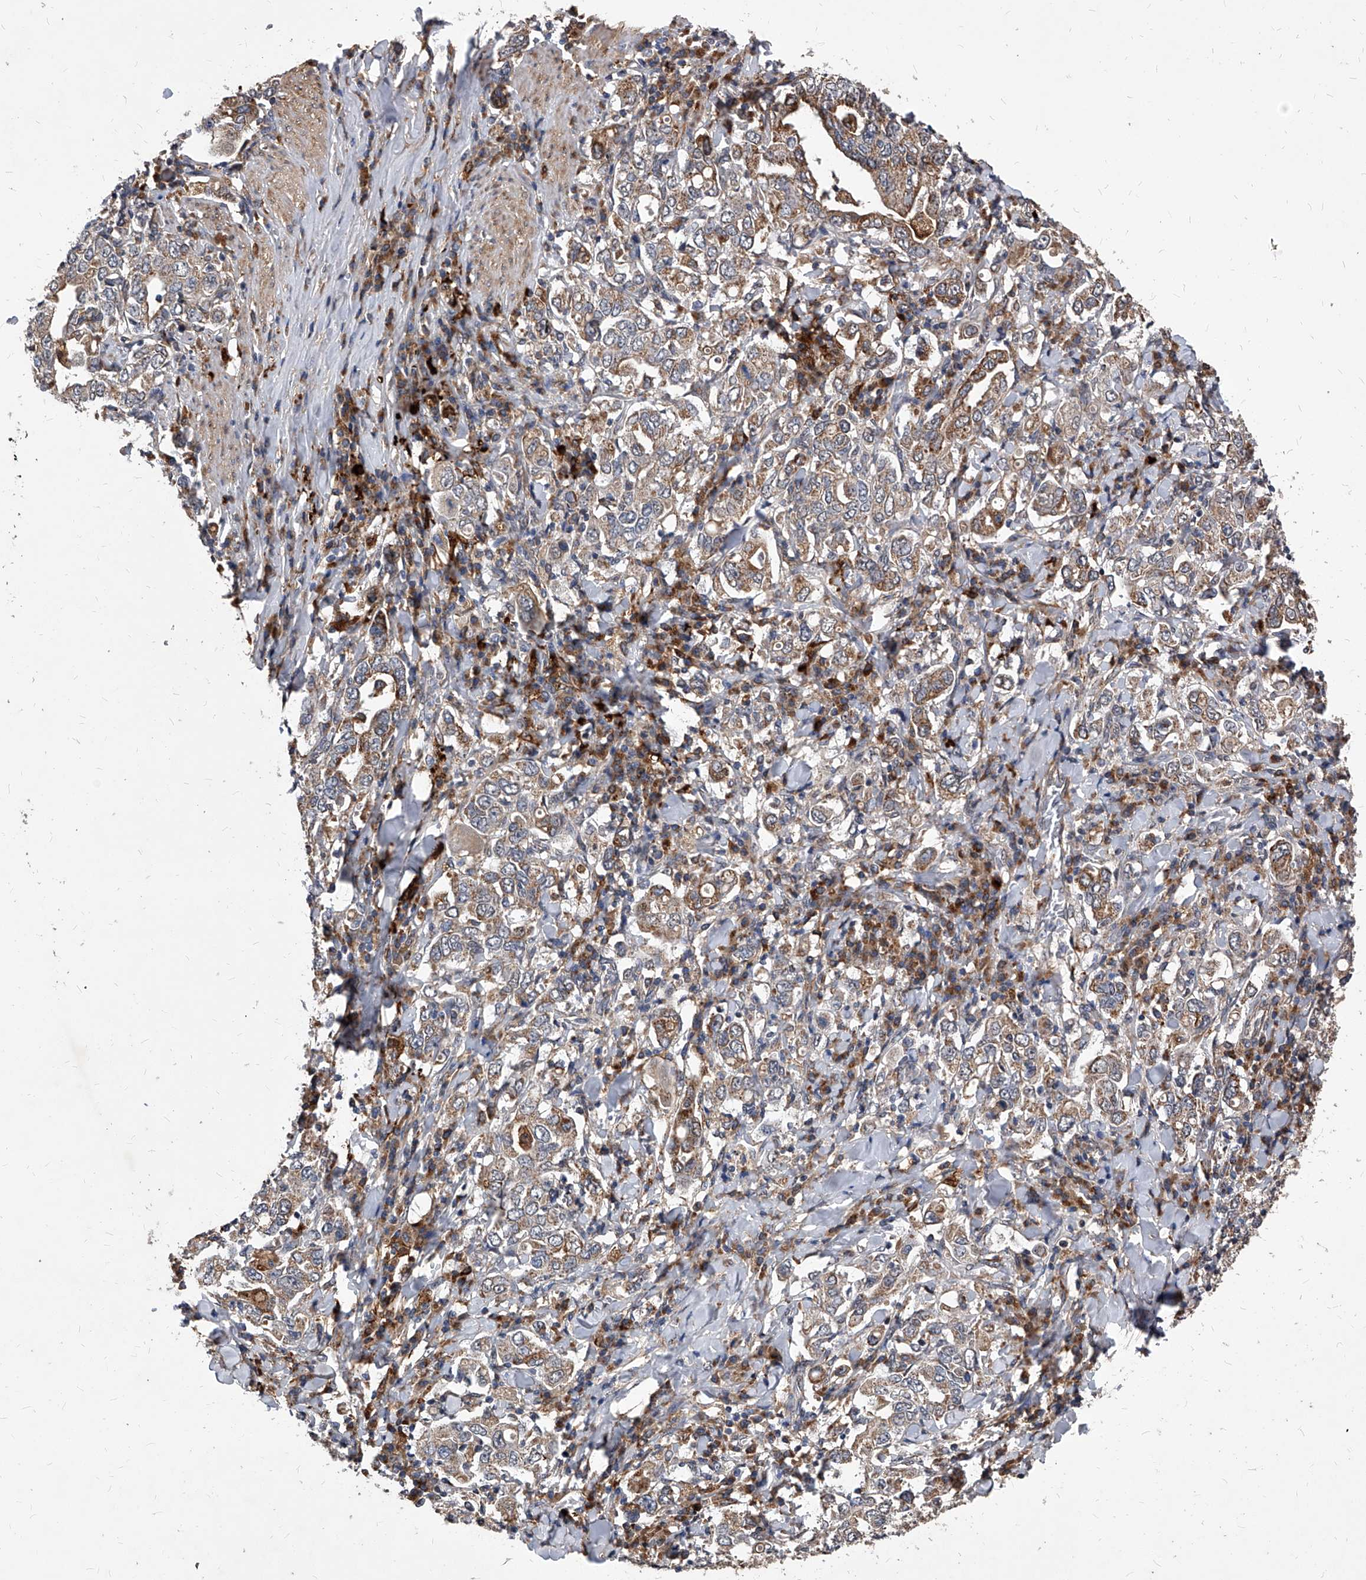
{"staining": {"intensity": "moderate", "quantity": ">75%", "location": "cytoplasmic/membranous"}, "tissue": "stomach cancer", "cell_type": "Tumor cells", "image_type": "cancer", "snomed": [{"axis": "morphology", "description": "Adenocarcinoma, NOS"}, {"axis": "topography", "description": "Stomach, upper"}], "caption": "A high-resolution histopathology image shows IHC staining of adenocarcinoma (stomach), which shows moderate cytoplasmic/membranous positivity in about >75% of tumor cells. (brown staining indicates protein expression, while blue staining denotes nuclei).", "gene": "SOBP", "patient": {"sex": "male", "age": 62}}